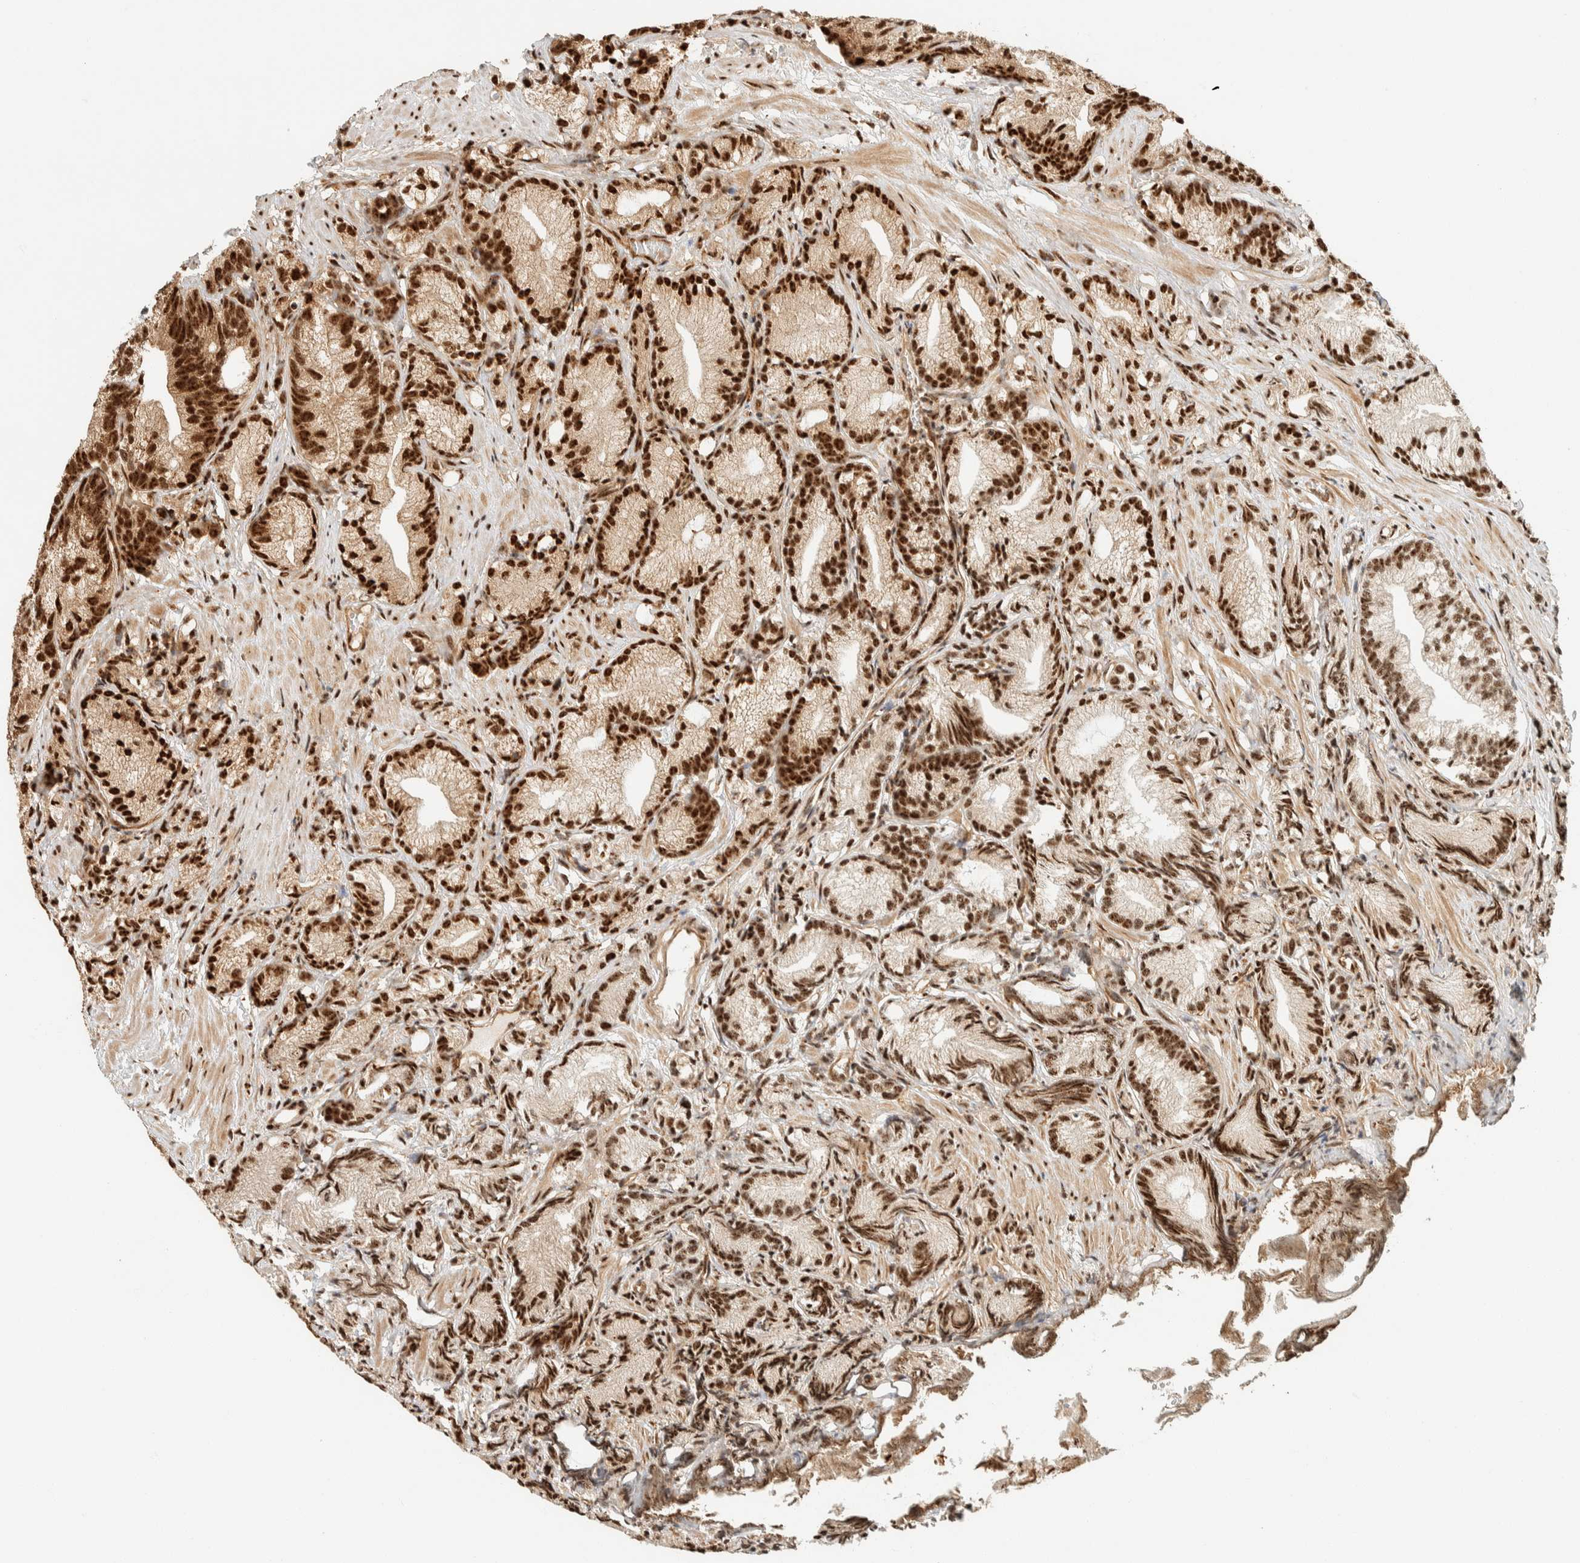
{"staining": {"intensity": "strong", "quantity": ">75%", "location": "nuclear"}, "tissue": "prostate cancer", "cell_type": "Tumor cells", "image_type": "cancer", "snomed": [{"axis": "morphology", "description": "Adenocarcinoma, Low grade"}, {"axis": "topography", "description": "Prostate"}], "caption": "Immunohistochemical staining of low-grade adenocarcinoma (prostate) exhibits strong nuclear protein staining in about >75% of tumor cells. The staining was performed using DAB, with brown indicating positive protein expression. Nuclei are stained blue with hematoxylin.", "gene": "SIK1", "patient": {"sex": "male", "age": 89}}